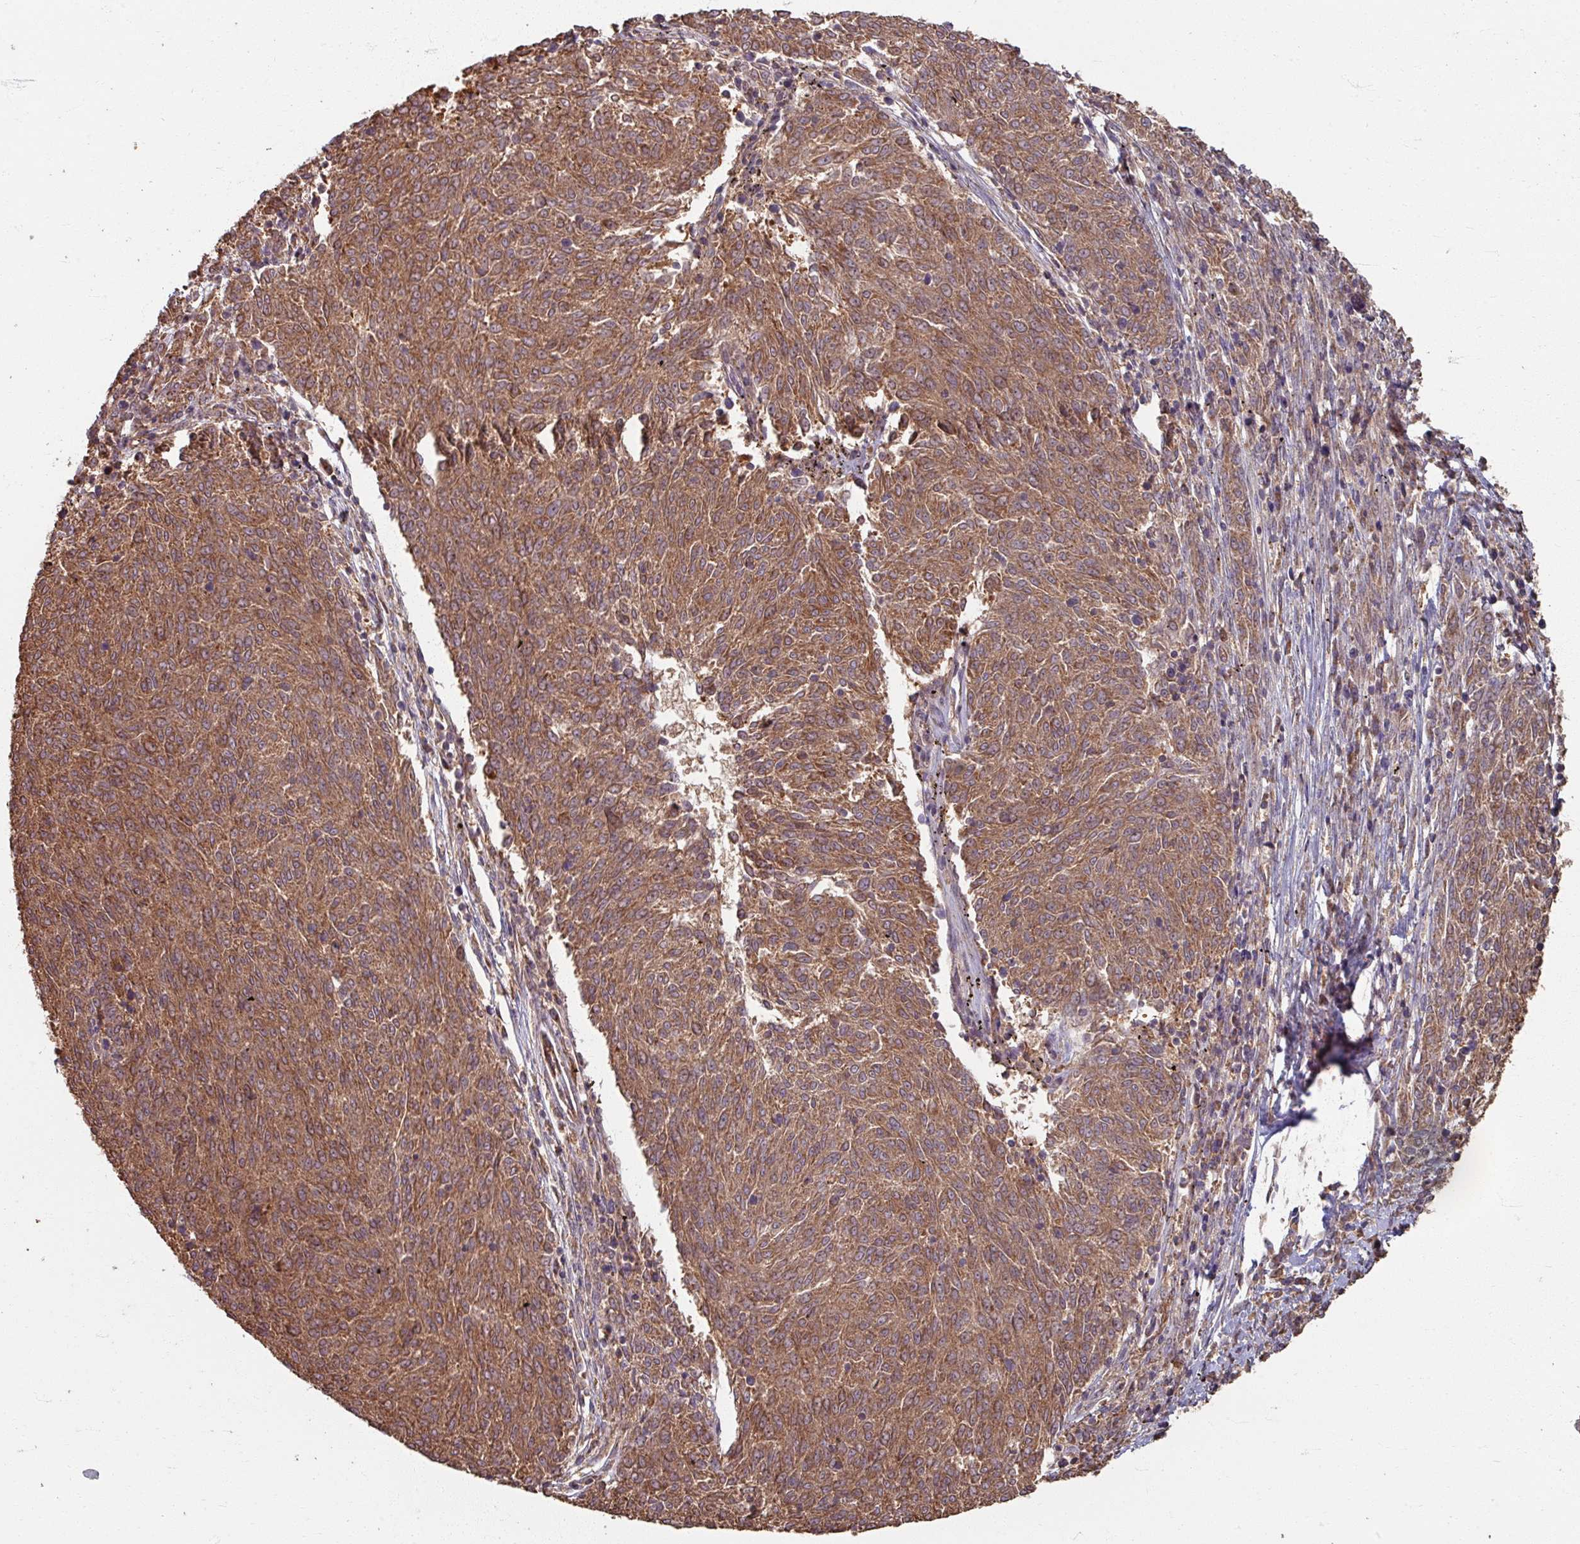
{"staining": {"intensity": "moderate", "quantity": ">75%", "location": "cytoplasmic/membranous"}, "tissue": "melanoma", "cell_type": "Tumor cells", "image_type": "cancer", "snomed": [{"axis": "morphology", "description": "Malignant melanoma, NOS"}, {"axis": "topography", "description": "Skin"}], "caption": "Immunohistochemical staining of human melanoma demonstrates medium levels of moderate cytoplasmic/membranous protein positivity in about >75% of tumor cells.", "gene": "CCDC68", "patient": {"sex": "female", "age": 72}}